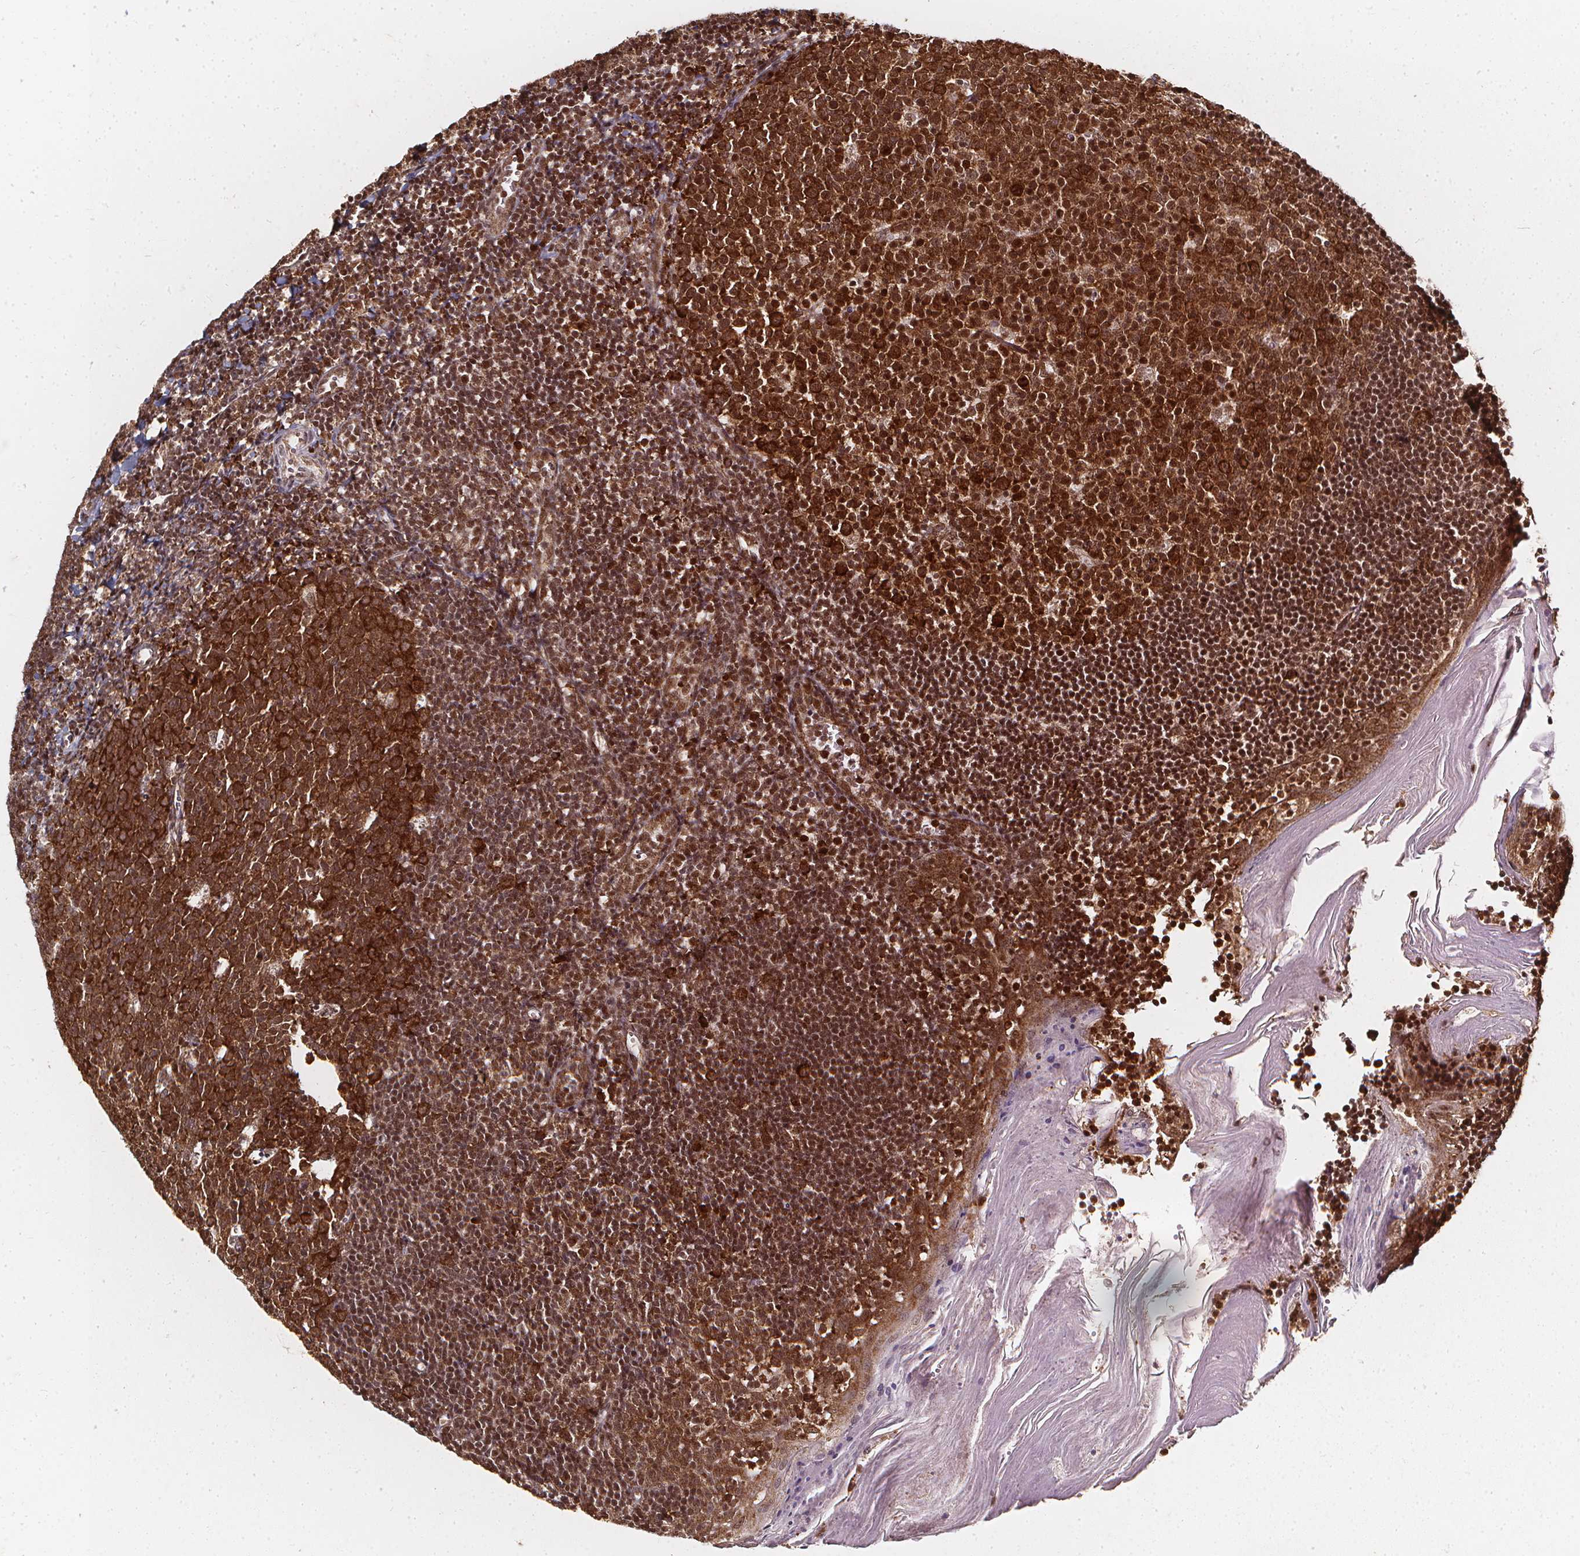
{"staining": {"intensity": "strong", "quantity": ">75%", "location": "cytoplasmic/membranous,nuclear"}, "tissue": "lymph node", "cell_type": "Germinal center cells", "image_type": "normal", "snomed": [{"axis": "morphology", "description": "Normal tissue, NOS"}, {"axis": "topography", "description": "Lymph node"}], "caption": "The immunohistochemical stain labels strong cytoplasmic/membranous,nuclear positivity in germinal center cells of benign lymph node.", "gene": "SMN1", "patient": {"sex": "female", "age": 21}}